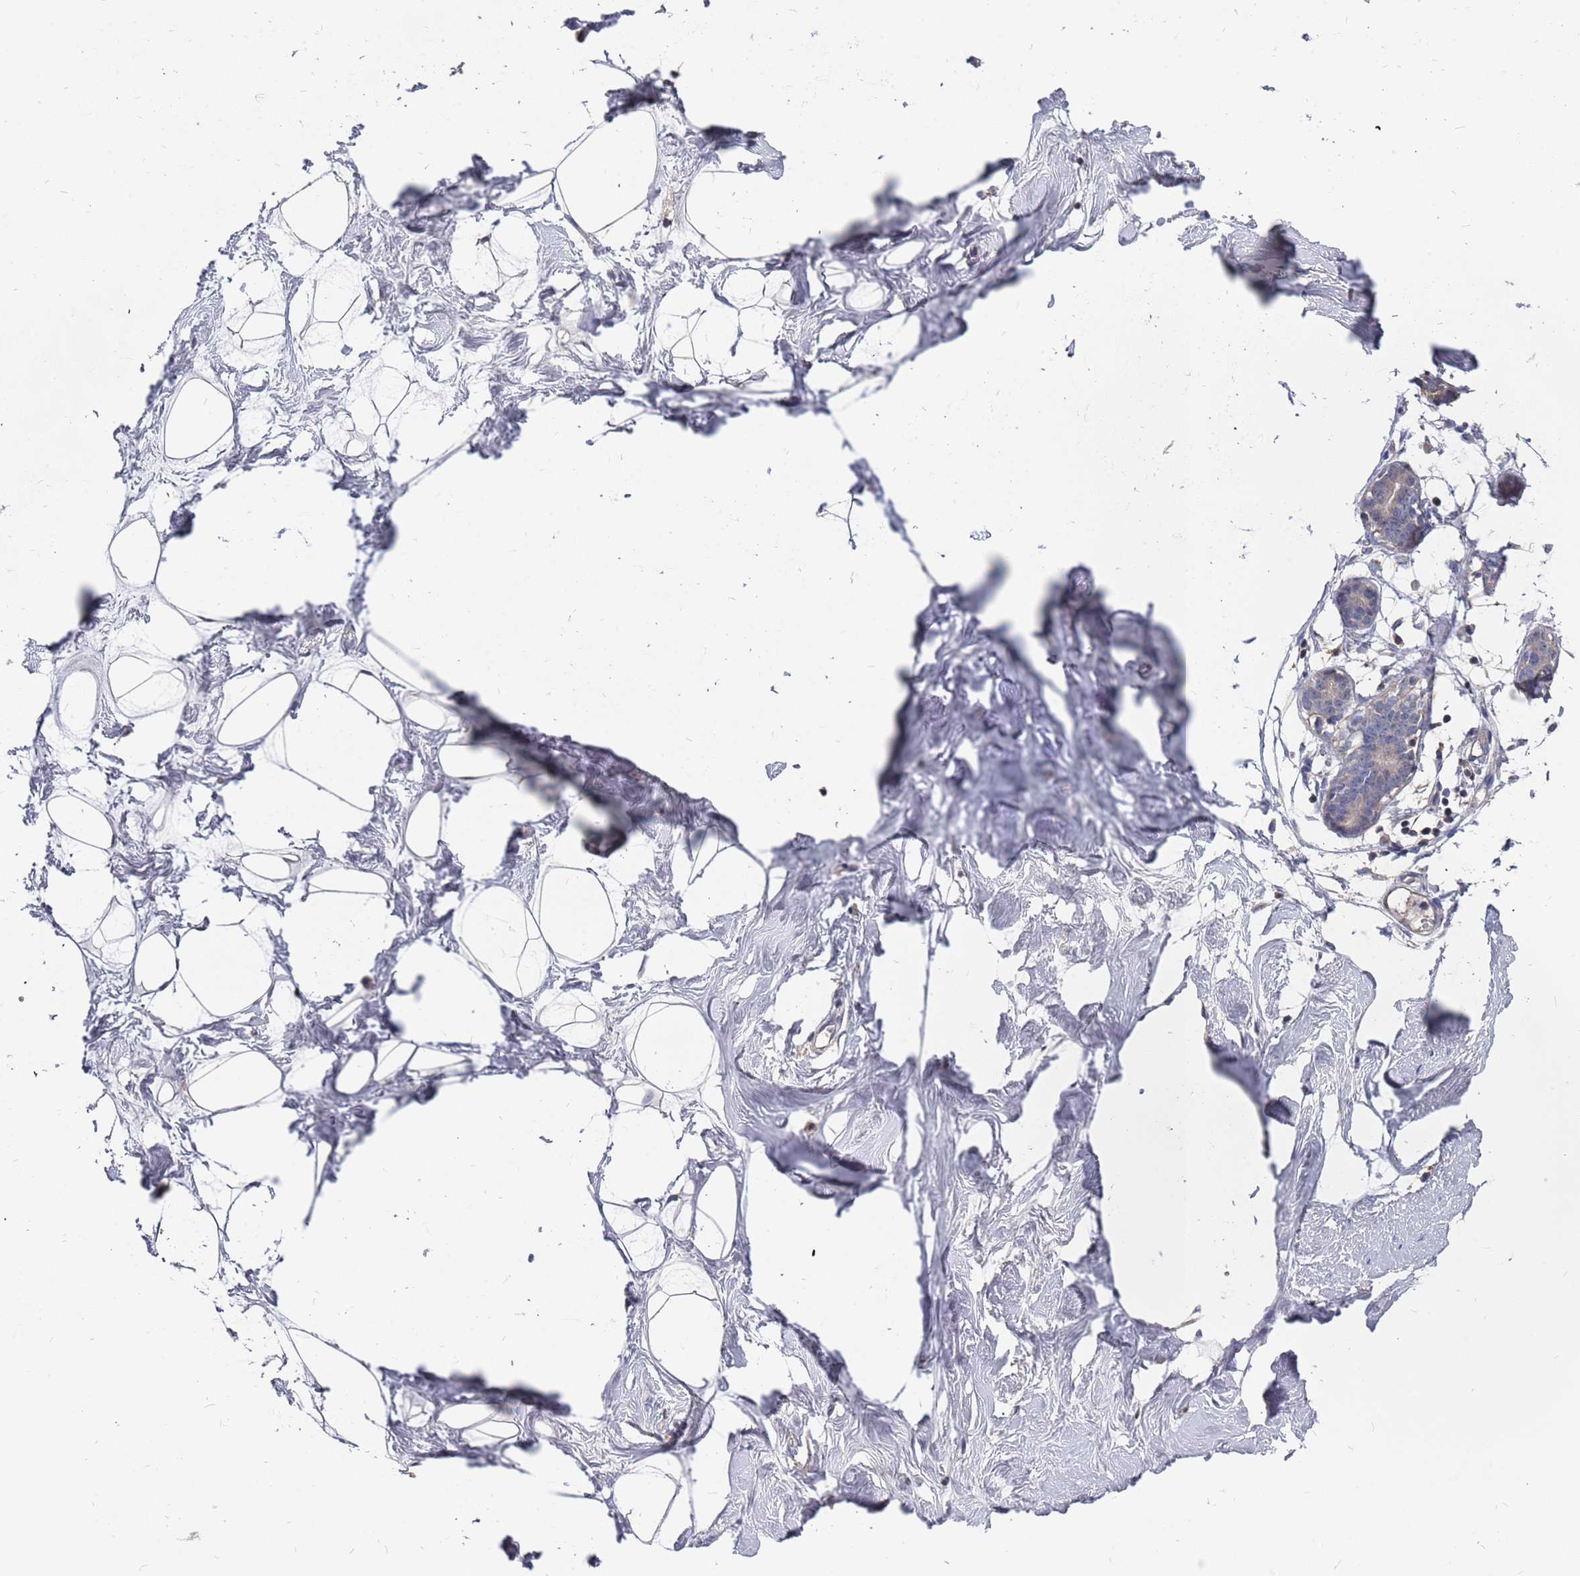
{"staining": {"intensity": "negative", "quantity": "none", "location": "none"}, "tissue": "breast", "cell_type": "Adipocytes", "image_type": "normal", "snomed": [{"axis": "morphology", "description": "Normal tissue, NOS"}, {"axis": "morphology", "description": "Adenoma, NOS"}, {"axis": "topography", "description": "Breast"}], "caption": "Human breast stained for a protein using immunohistochemistry reveals no positivity in adipocytes.", "gene": "TCEANC2", "patient": {"sex": "female", "age": 23}}